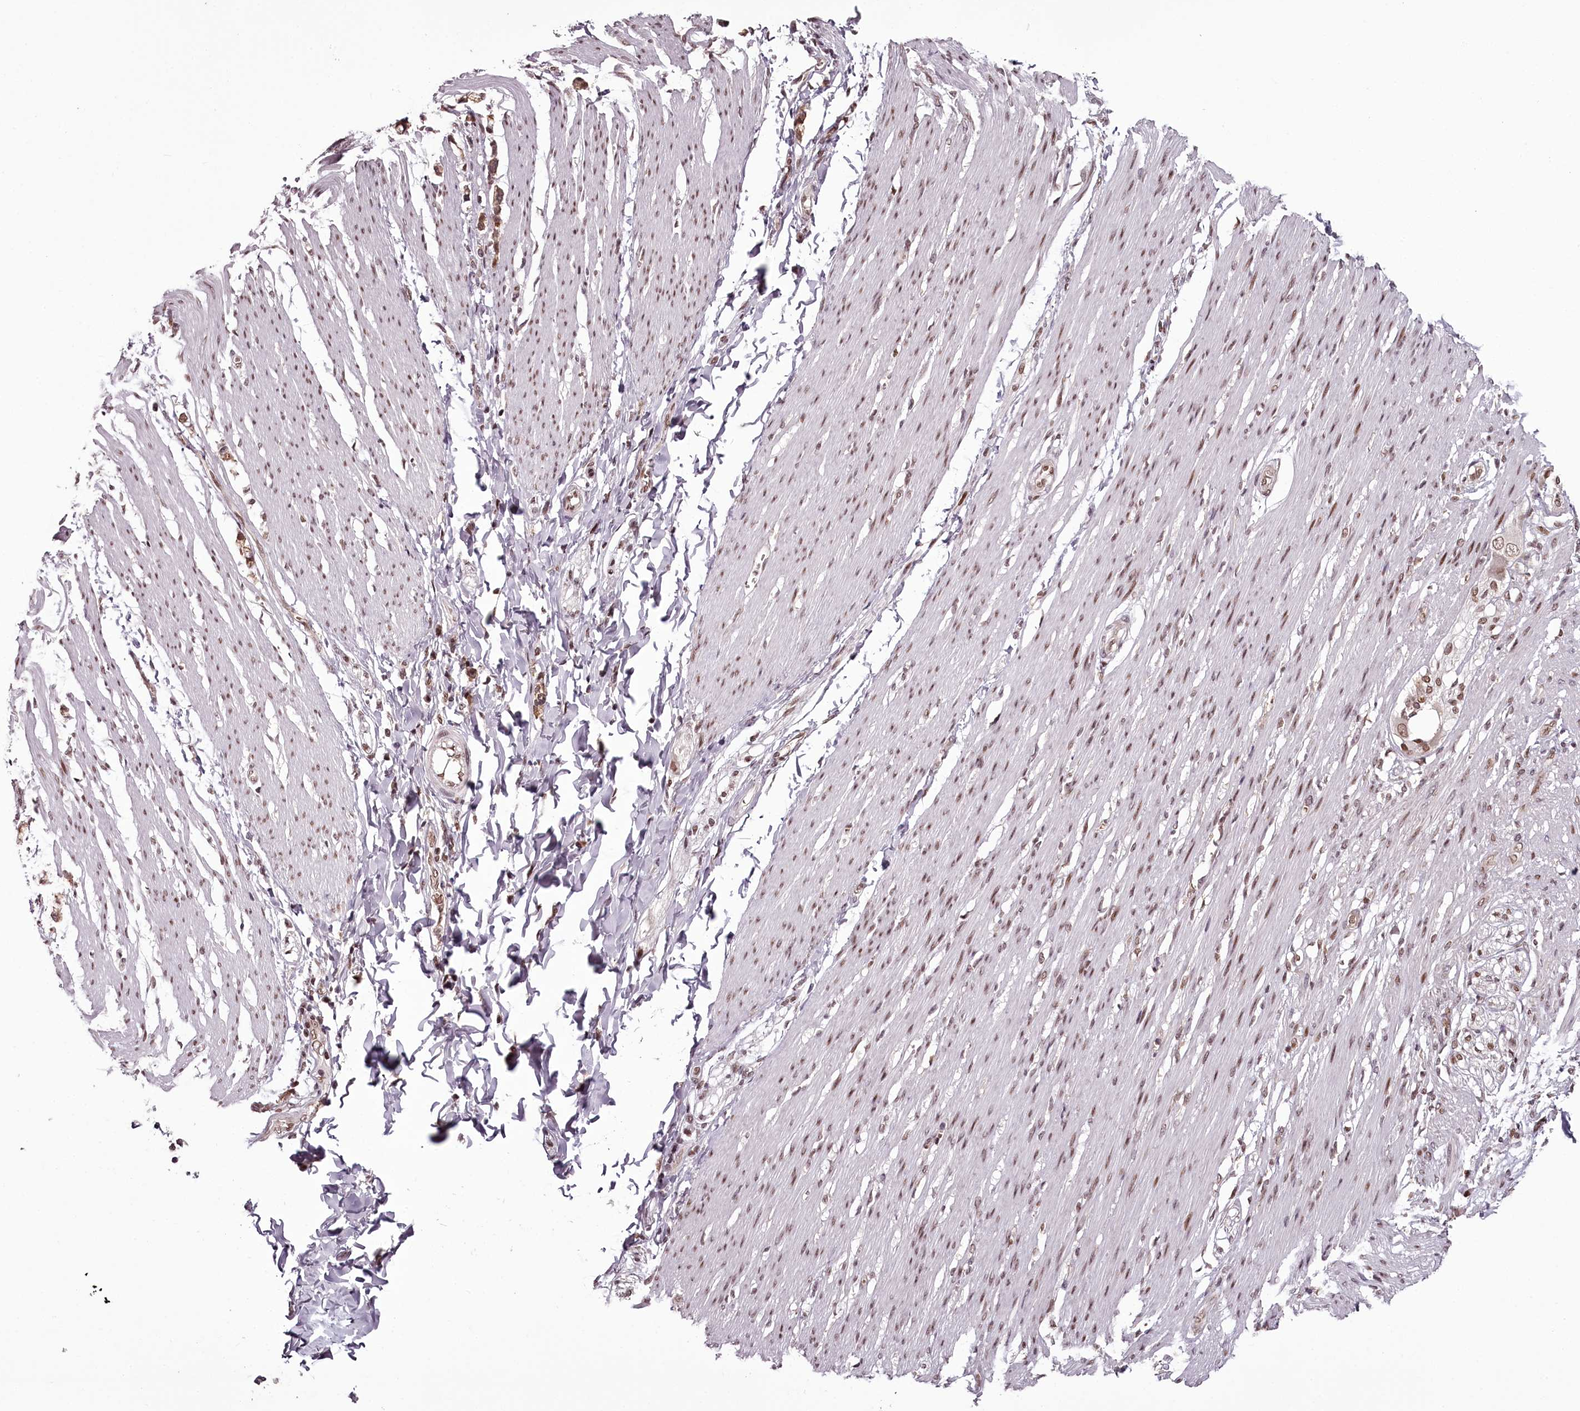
{"staining": {"intensity": "moderate", "quantity": ">75%", "location": "nuclear"}, "tissue": "smooth muscle", "cell_type": "Smooth muscle cells", "image_type": "normal", "snomed": [{"axis": "morphology", "description": "Normal tissue, NOS"}, {"axis": "morphology", "description": "Adenocarcinoma, NOS"}, {"axis": "topography", "description": "Colon"}, {"axis": "topography", "description": "Peripheral nerve tissue"}], "caption": "A medium amount of moderate nuclear expression is identified in approximately >75% of smooth muscle cells in unremarkable smooth muscle. Ihc stains the protein in brown and the nuclei are stained blue.", "gene": "THYN1", "patient": {"sex": "male", "age": 14}}